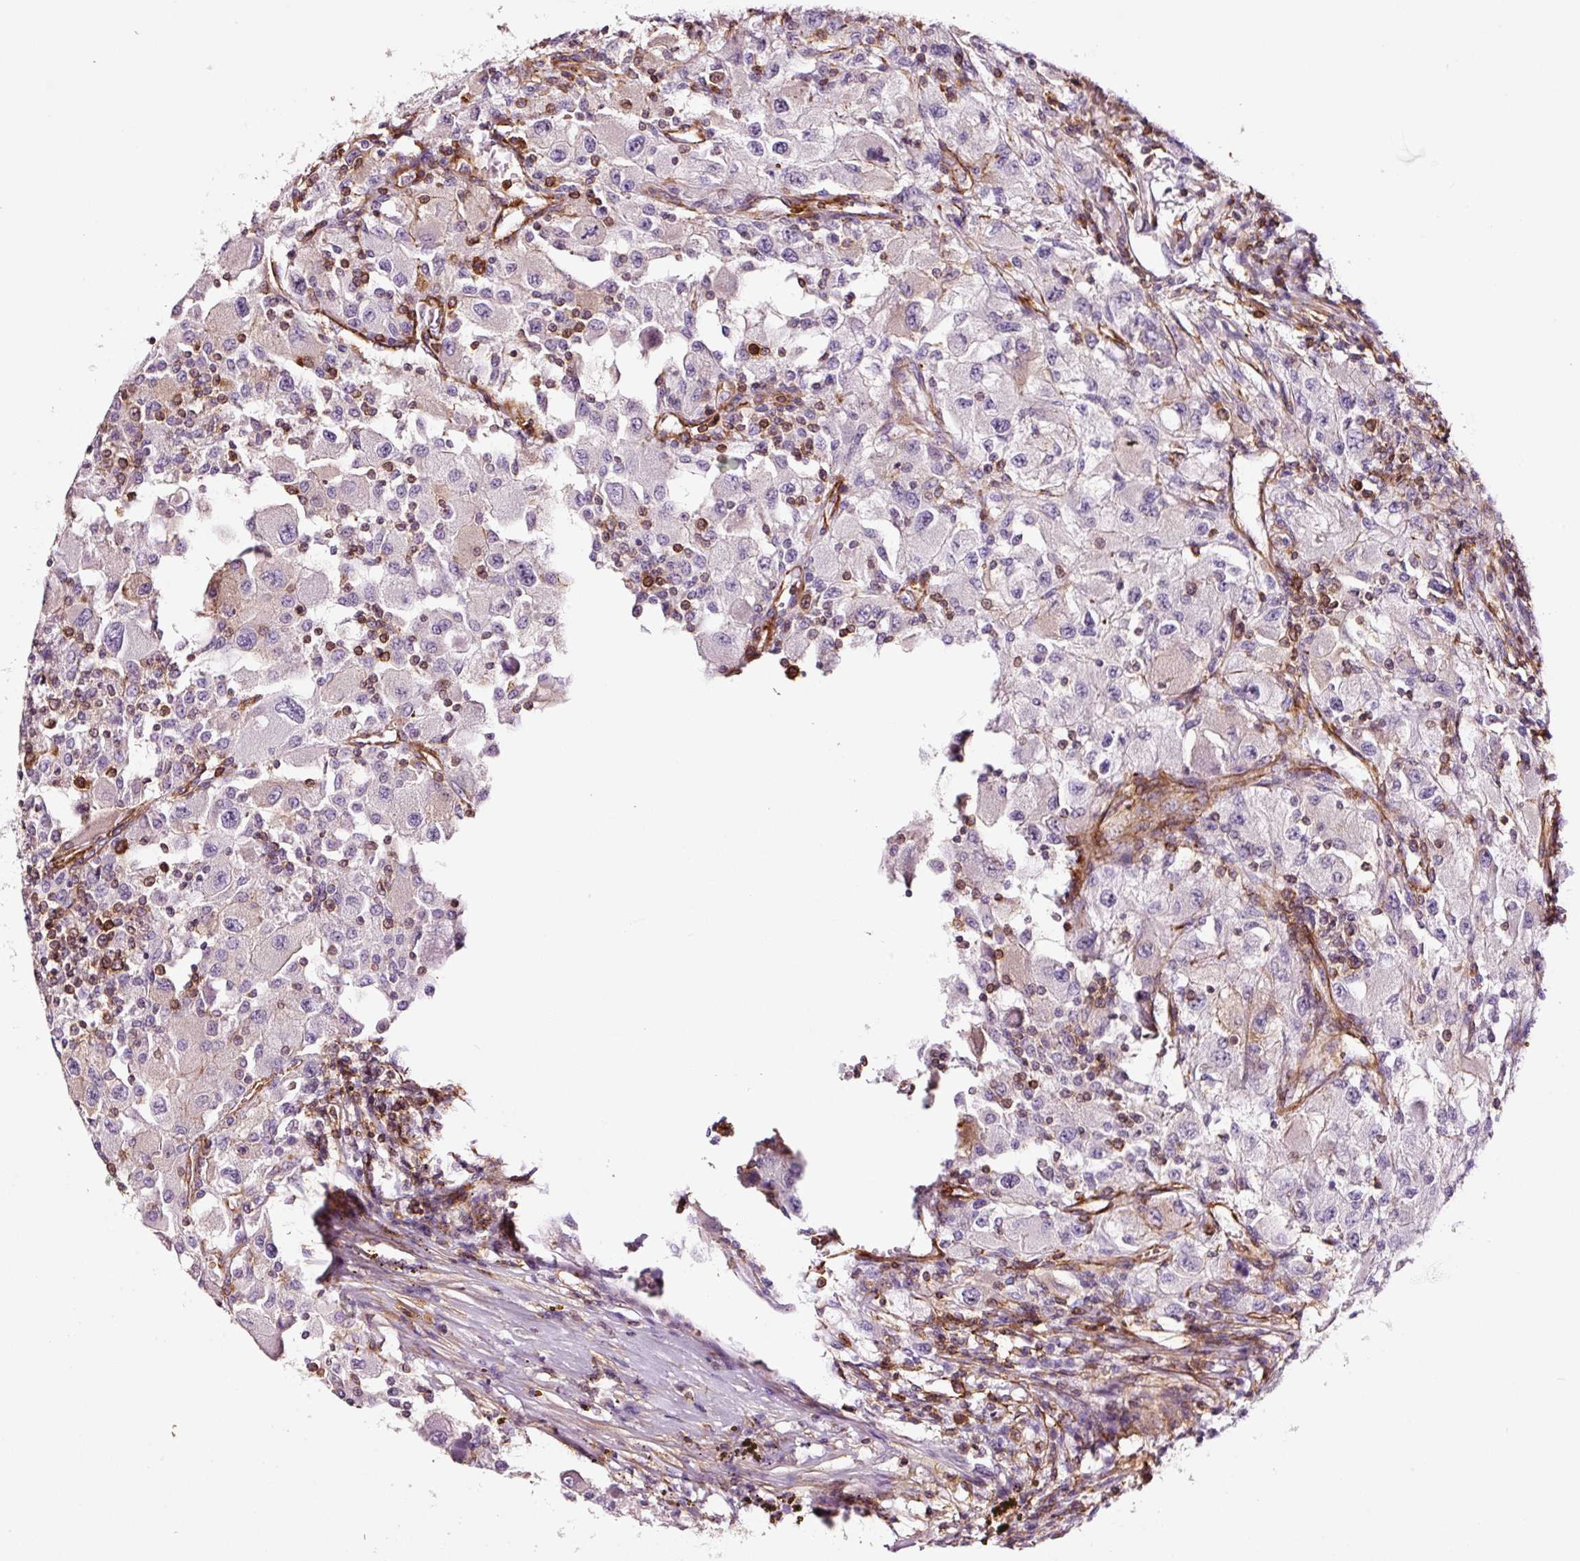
{"staining": {"intensity": "negative", "quantity": "none", "location": "none"}, "tissue": "renal cancer", "cell_type": "Tumor cells", "image_type": "cancer", "snomed": [{"axis": "morphology", "description": "Adenocarcinoma, NOS"}, {"axis": "topography", "description": "Kidney"}], "caption": "Renal adenocarcinoma was stained to show a protein in brown. There is no significant positivity in tumor cells. The staining is performed using DAB (3,3'-diaminobenzidine) brown chromogen with nuclei counter-stained in using hematoxylin.", "gene": "ADD3", "patient": {"sex": "female", "age": 67}}